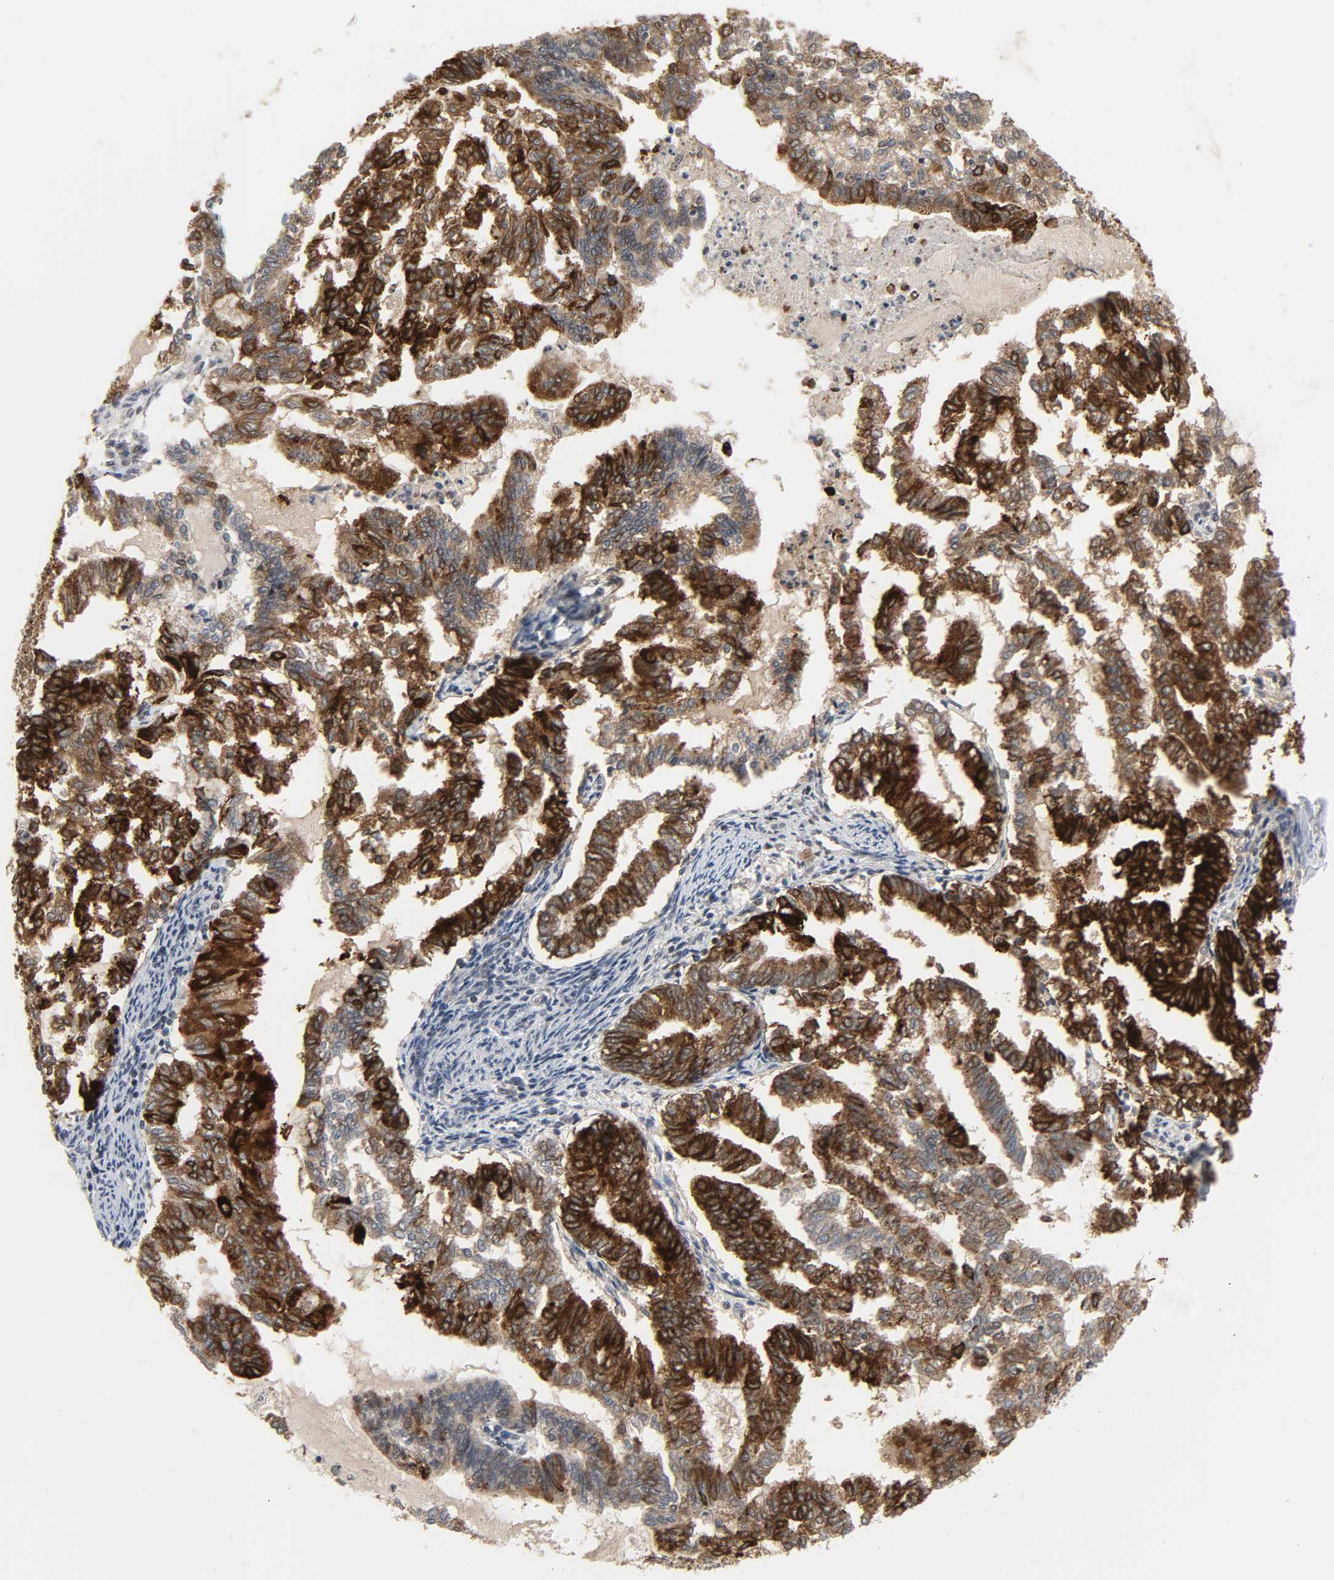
{"staining": {"intensity": "strong", "quantity": ">75%", "location": "cytoplasmic/membranous"}, "tissue": "endometrial cancer", "cell_type": "Tumor cells", "image_type": "cancer", "snomed": [{"axis": "morphology", "description": "Adenocarcinoma, NOS"}, {"axis": "topography", "description": "Endometrium"}], "caption": "High-magnification brightfield microscopy of adenocarcinoma (endometrial) stained with DAB (brown) and counterstained with hematoxylin (blue). tumor cells exhibit strong cytoplasmic/membranous expression is identified in about>75% of cells. The staining was performed using DAB, with brown indicating positive protein expression. Nuclei are stained blue with hematoxylin.", "gene": "MUC1", "patient": {"sex": "female", "age": 79}}